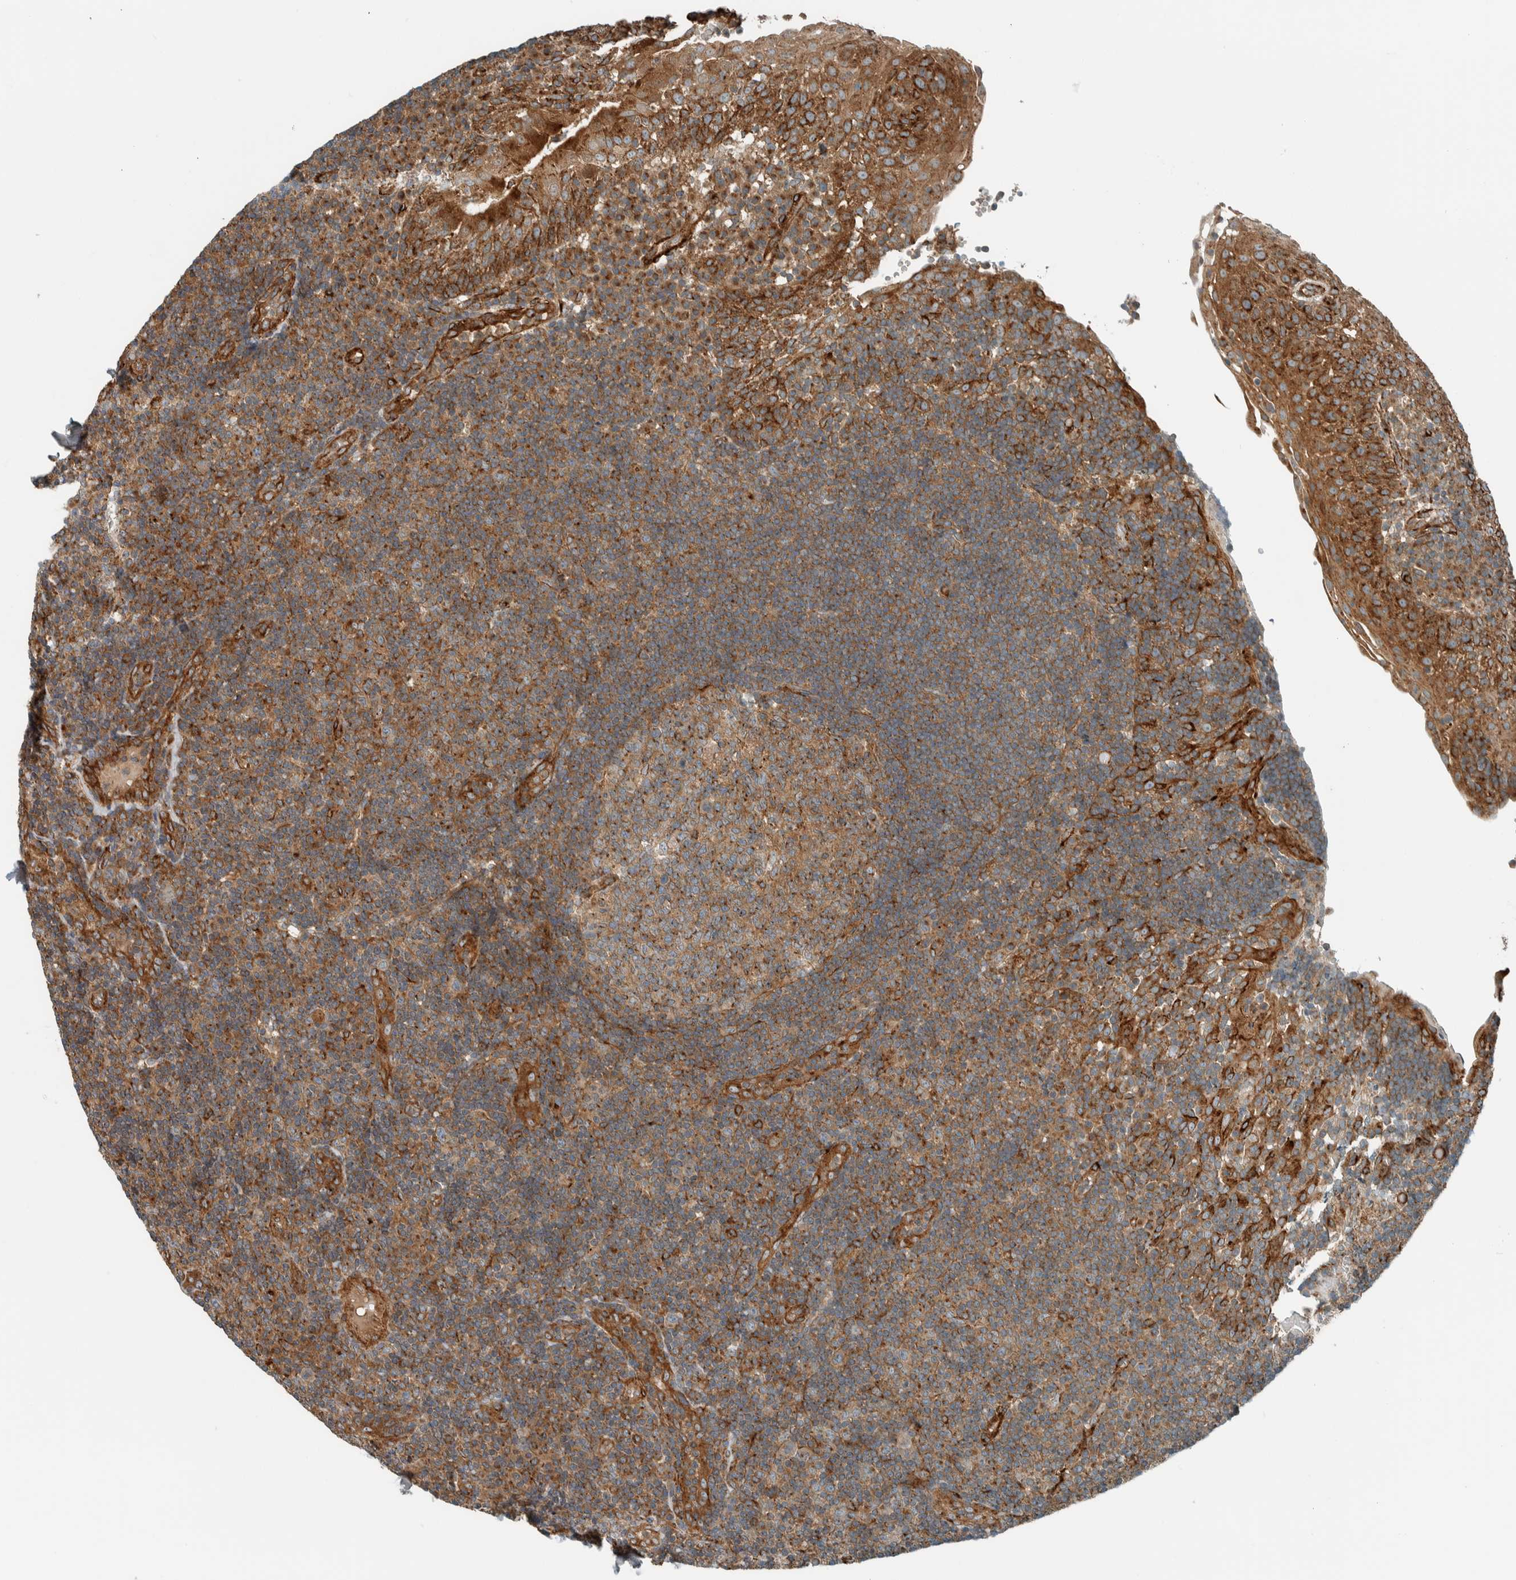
{"staining": {"intensity": "moderate", "quantity": ">75%", "location": "cytoplasmic/membranous"}, "tissue": "tonsil", "cell_type": "Germinal center cells", "image_type": "normal", "snomed": [{"axis": "morphology", "description": "Normal tissue, NOS"}, {"axis": "topography", "description": "Tonsil"}], "caption": "Immunohistochemistry (DAB (3,3'-diaminobenzidine)) staining of unremarkable tonsil exhibits moderate cytoplasmic/membranous protein staining in about >75% of germinal center cells. The staining was performed using DAB (3,3'-diaminobenzidine), with brown indicating positive protein expression. Nuclei are stained blue with hematoxylin.", "gene": "EXOC7", "patient": {"sex": "female", "age": 40}}